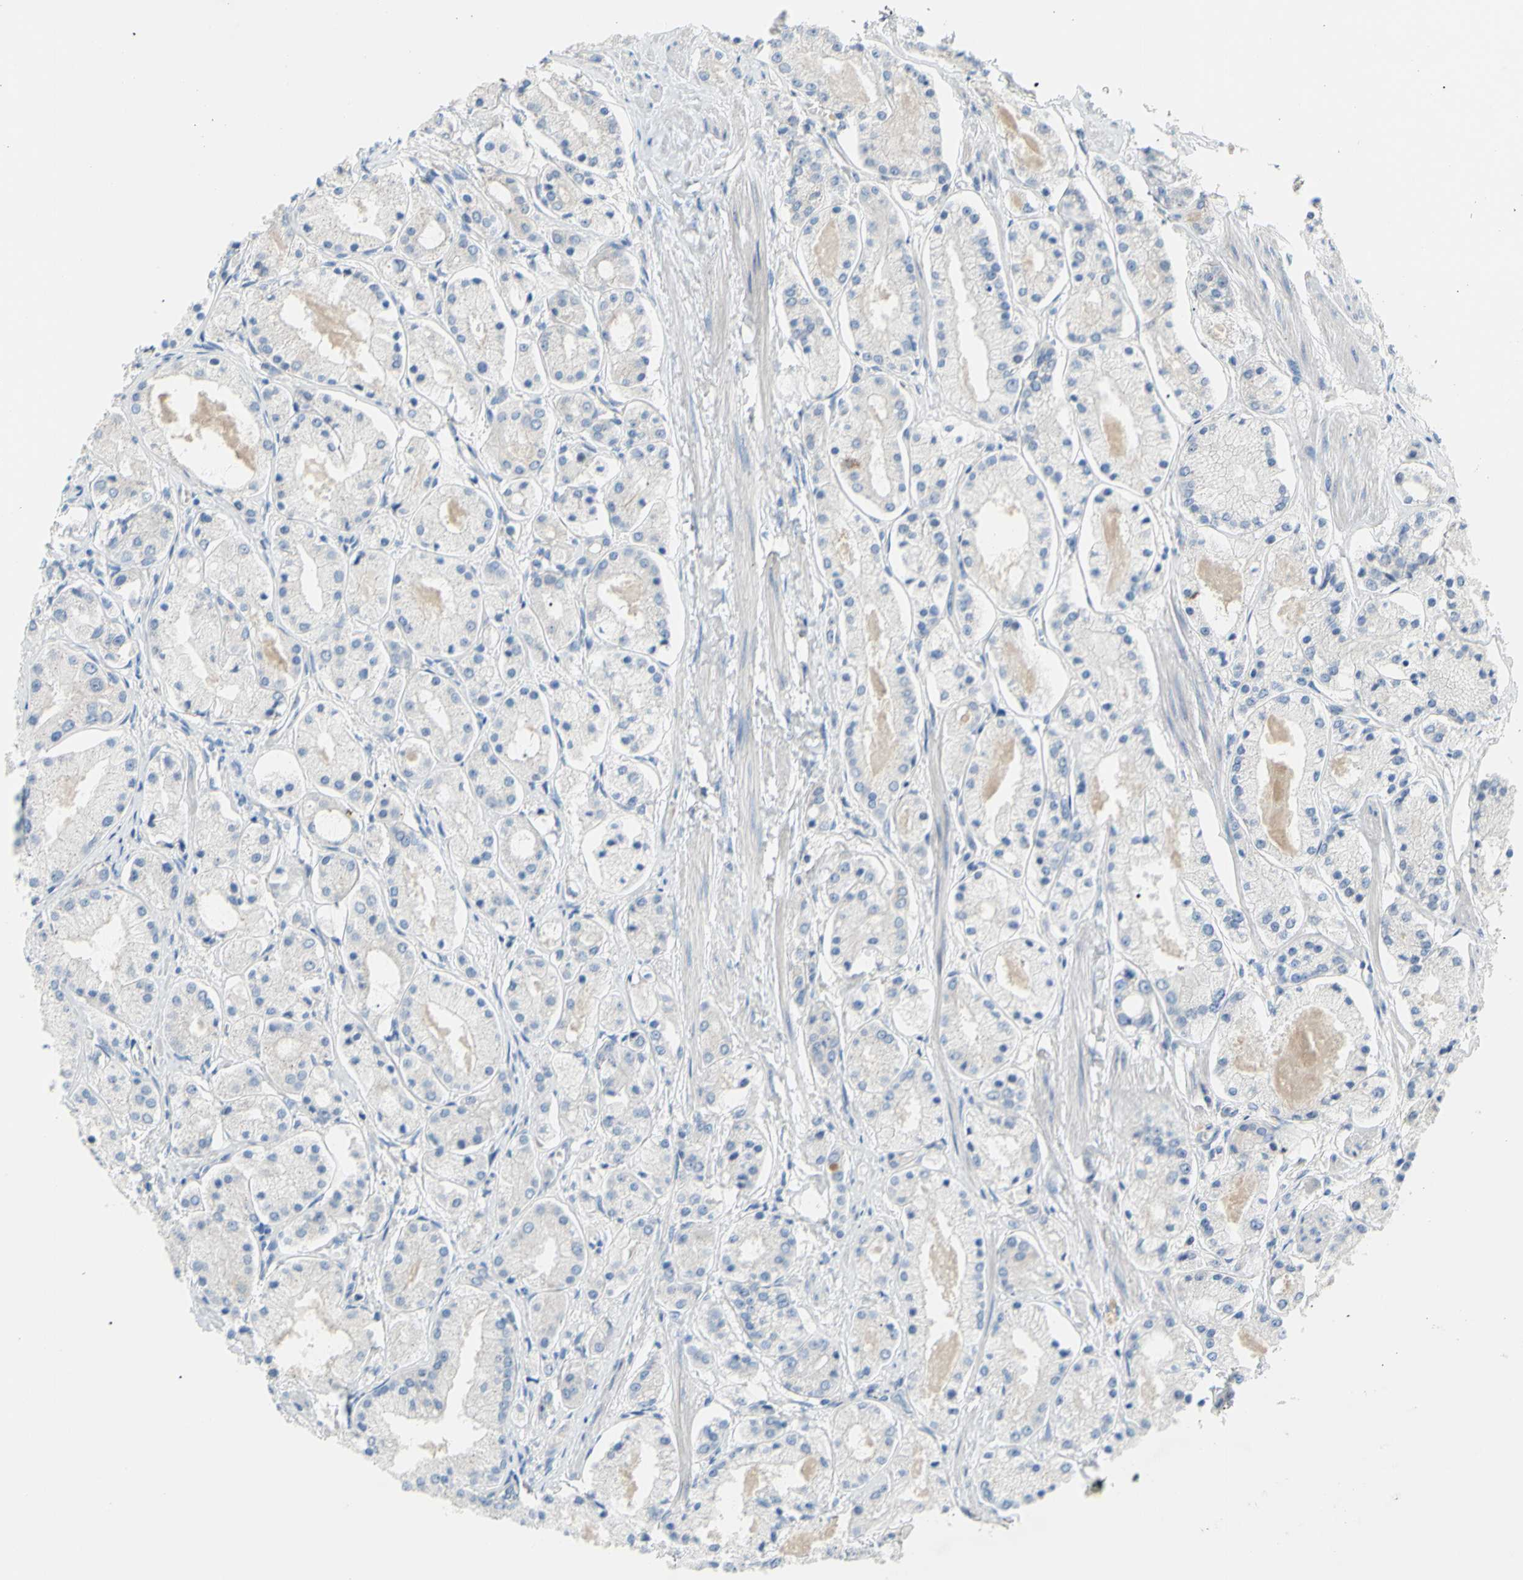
{"staining": {"intensity": "negative", "quantity": "none", "location": "none"}, "tissue": "prostate cancer", "cell_type": "Tumor cells", "image_type": "cancer", "snomed": [{"axis": "morphology", "description": "Adenocarcinoma, High grade"}, {"axis": "topography", "description": "Prostate"}], "caption": "A photomicrograph of prostate cancer (high-grade adenocarcinoma) stained for a protein shows no brown staining in tumor cells.", "gene": "TMEM59L", "patient": {"sex": "male", "age": 66}}